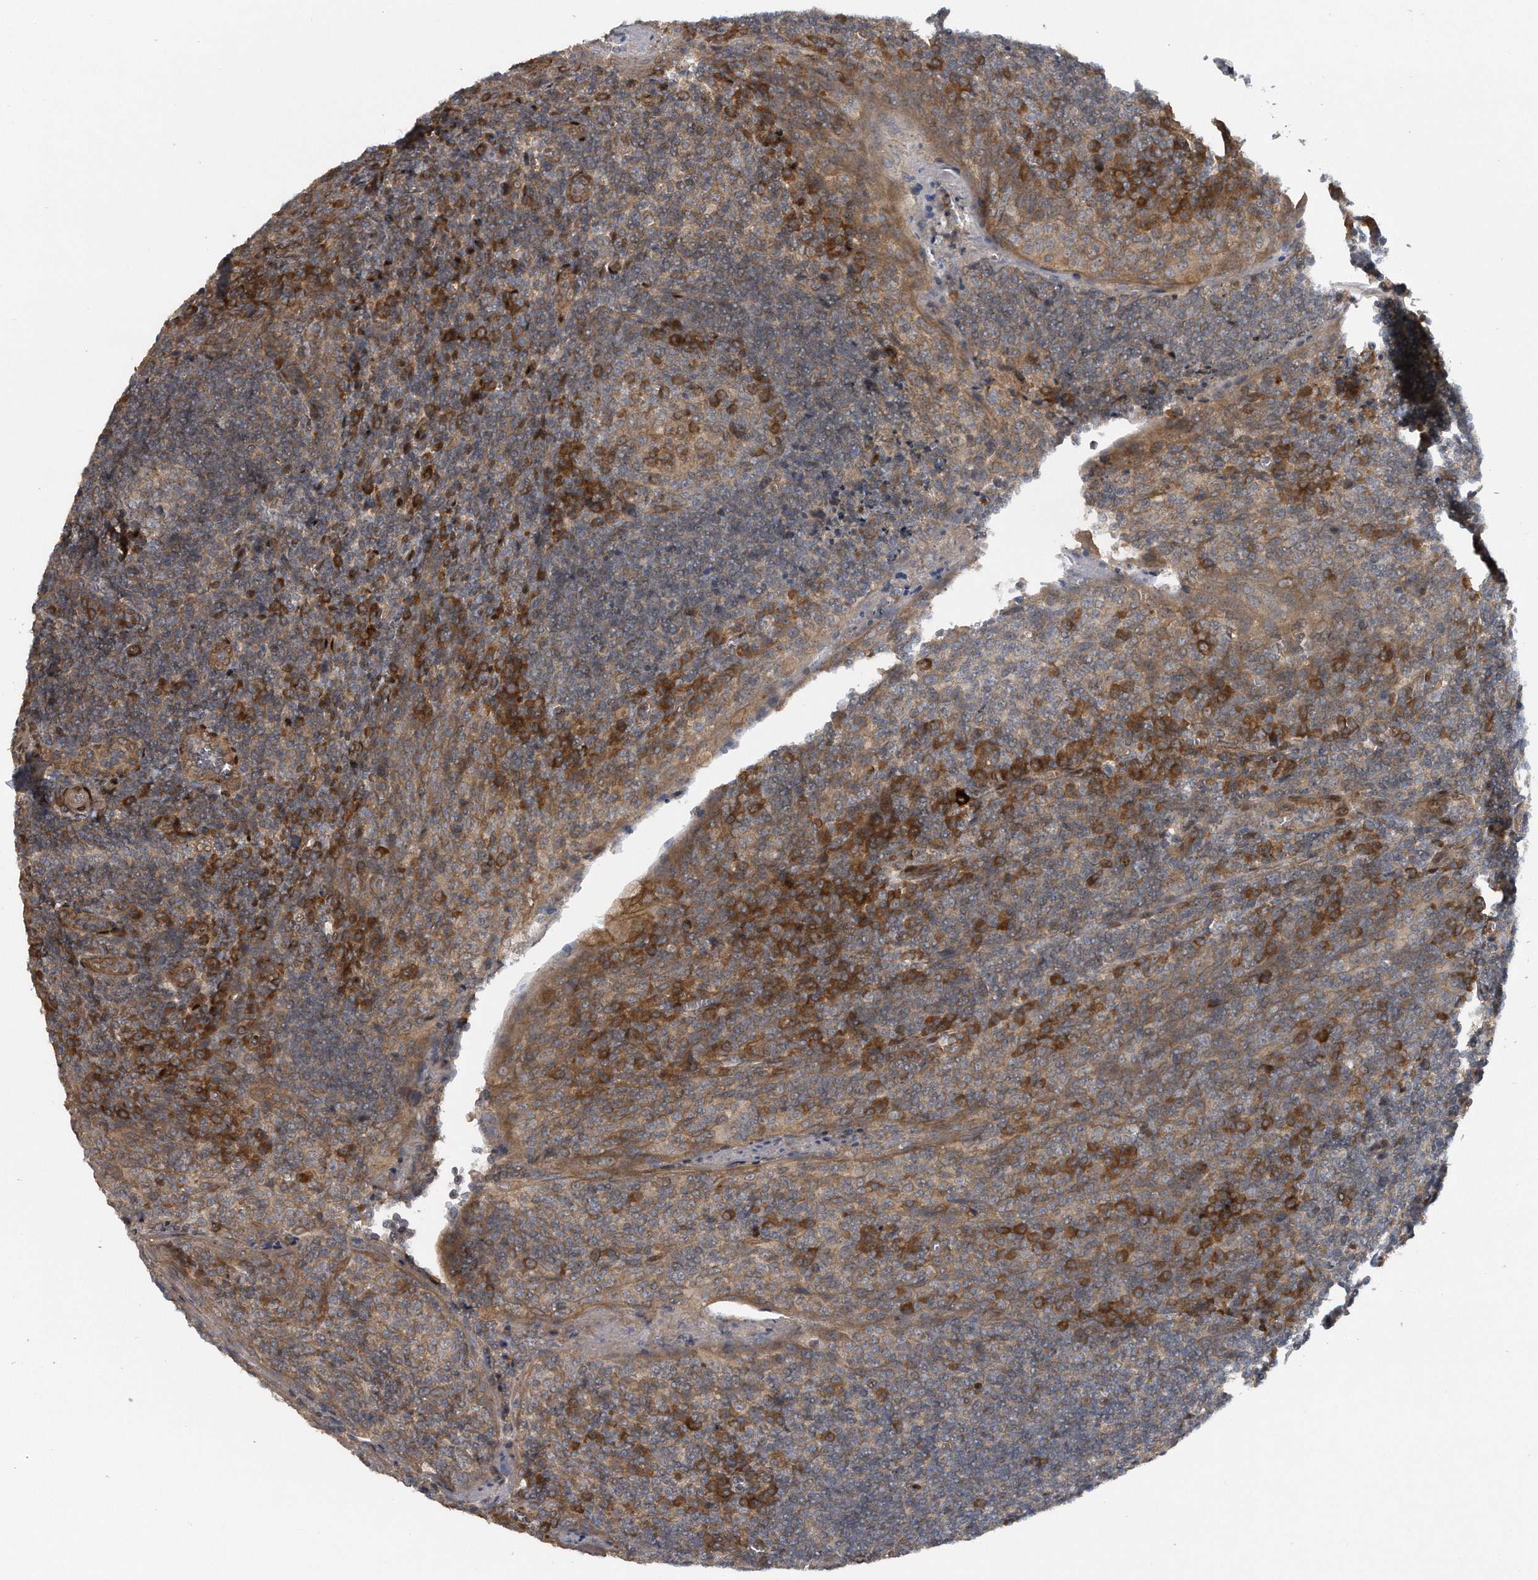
{"staining": {"intensity": "moderate", "quantity": "25%-75%", "location": "cytoplasmic/membranous"}, "tissue": "tonsil", "cell_type": "Germinal center cells", "image_type": "normal", "snomed": [{"axis": "morphology", "description": "Normal tissue, NOS"}, {"axis": "topography", "description": "Tonsil"}], "caption": "About 25%-75% of germinal center cells in unremarkable human tonsil reveal moderate cytoplasmic/membranous protein staining as visualized by brown immunohistochemical staining.", "gene": "ZNF79", "patient": {"sex": "male", "age": 27}}